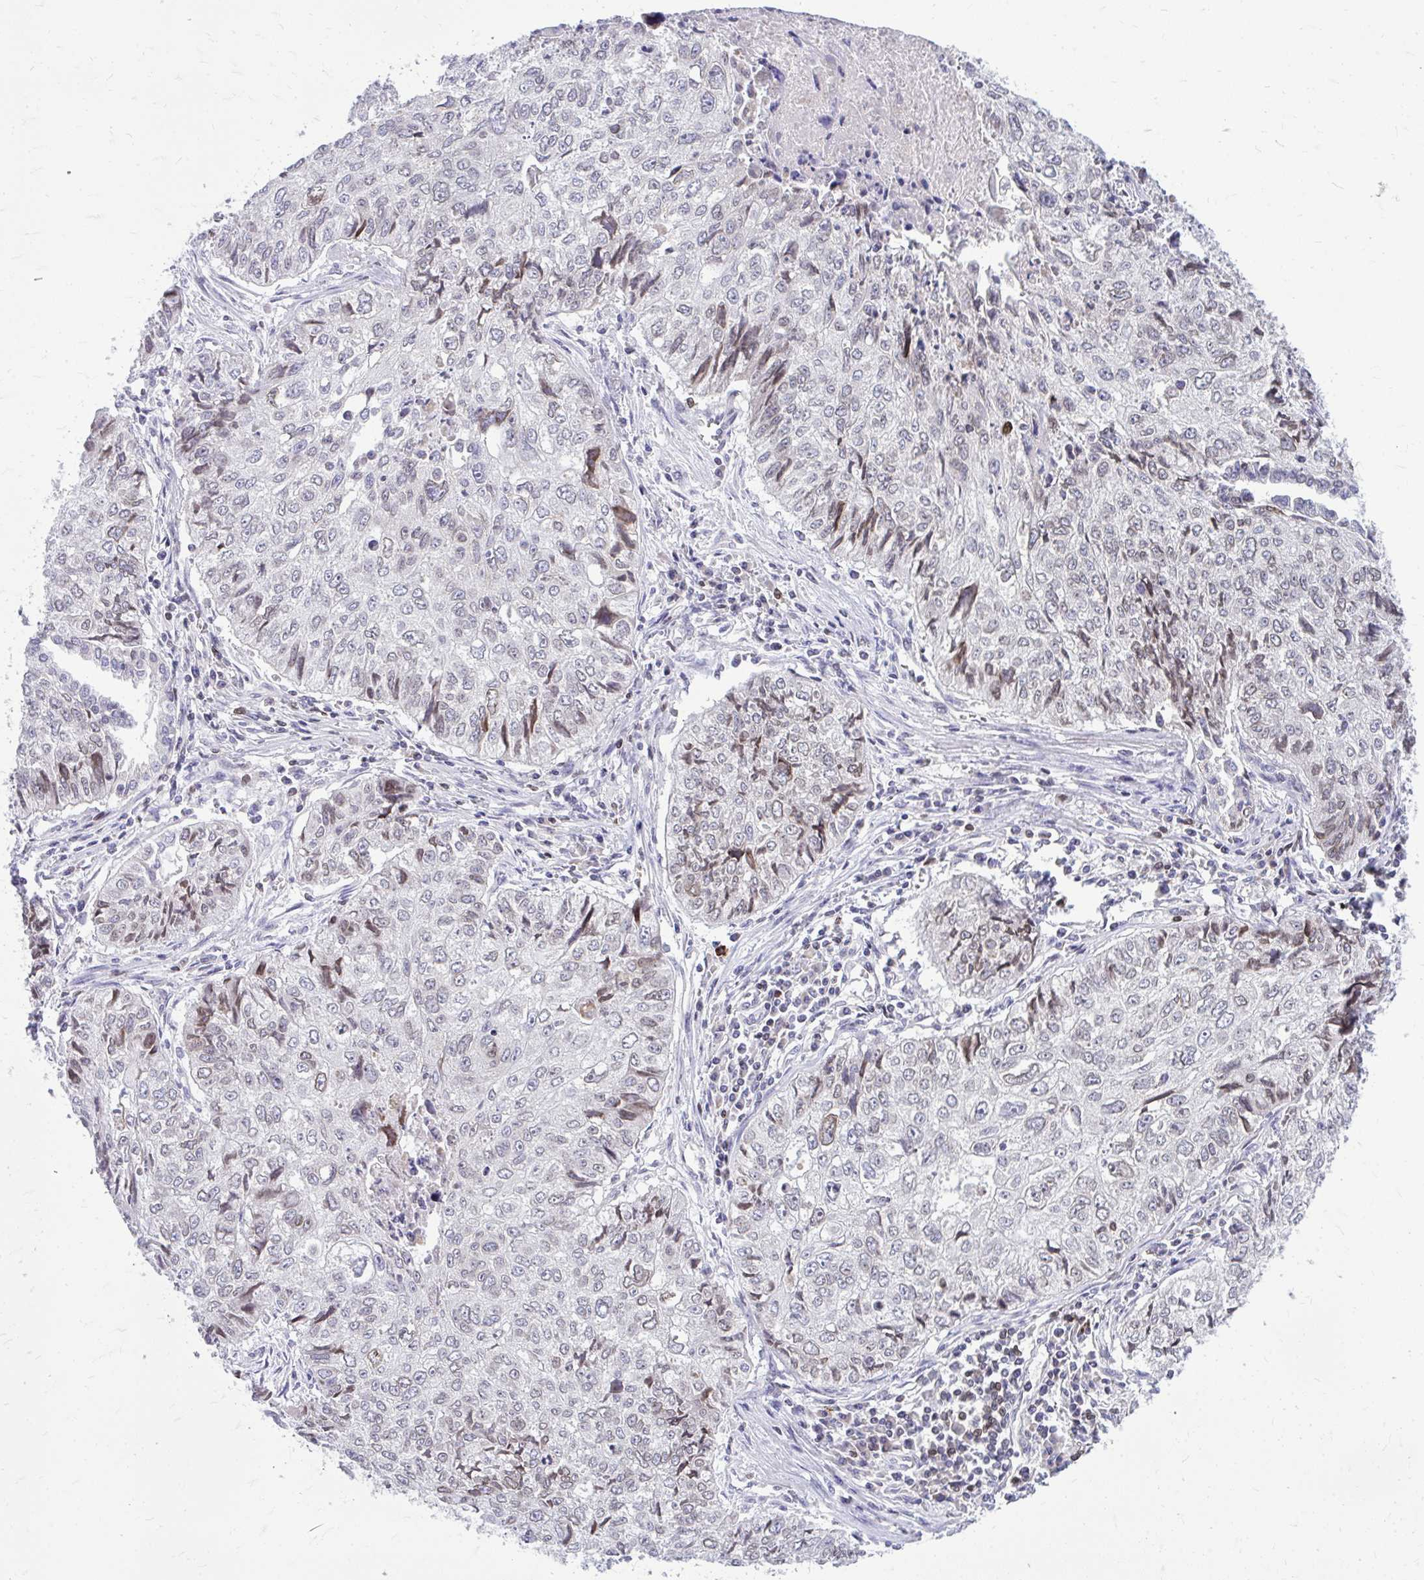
{"staining": {"intensity": "weak", "quantity": "<25%", "location": "cytoplasmic/membranous,nuclear"}, "tissue": "lung cancer", "cell_type": "Tumor cells", "image_type": "cancer", "snomed": [{"axis": "morphology", "description": "Normal morphology"}, {"axis": "morphology", "description": "Aneuploidy"}, {"axis": "morphology", "description": "Squamous cell carcinoma, NOS"}, {"axis": "topography", "description": "Lymph node"}, {"axis": "topography", "description": "Lung"}], "caption": "IHC histopathology image of human lung cancer (squamous cell carcinoma) stained for a protein (brown), which reveals no expression in tumor cells.", "gene": "RPS6KA2", "patient": {"sex": "female", "age": 76}}